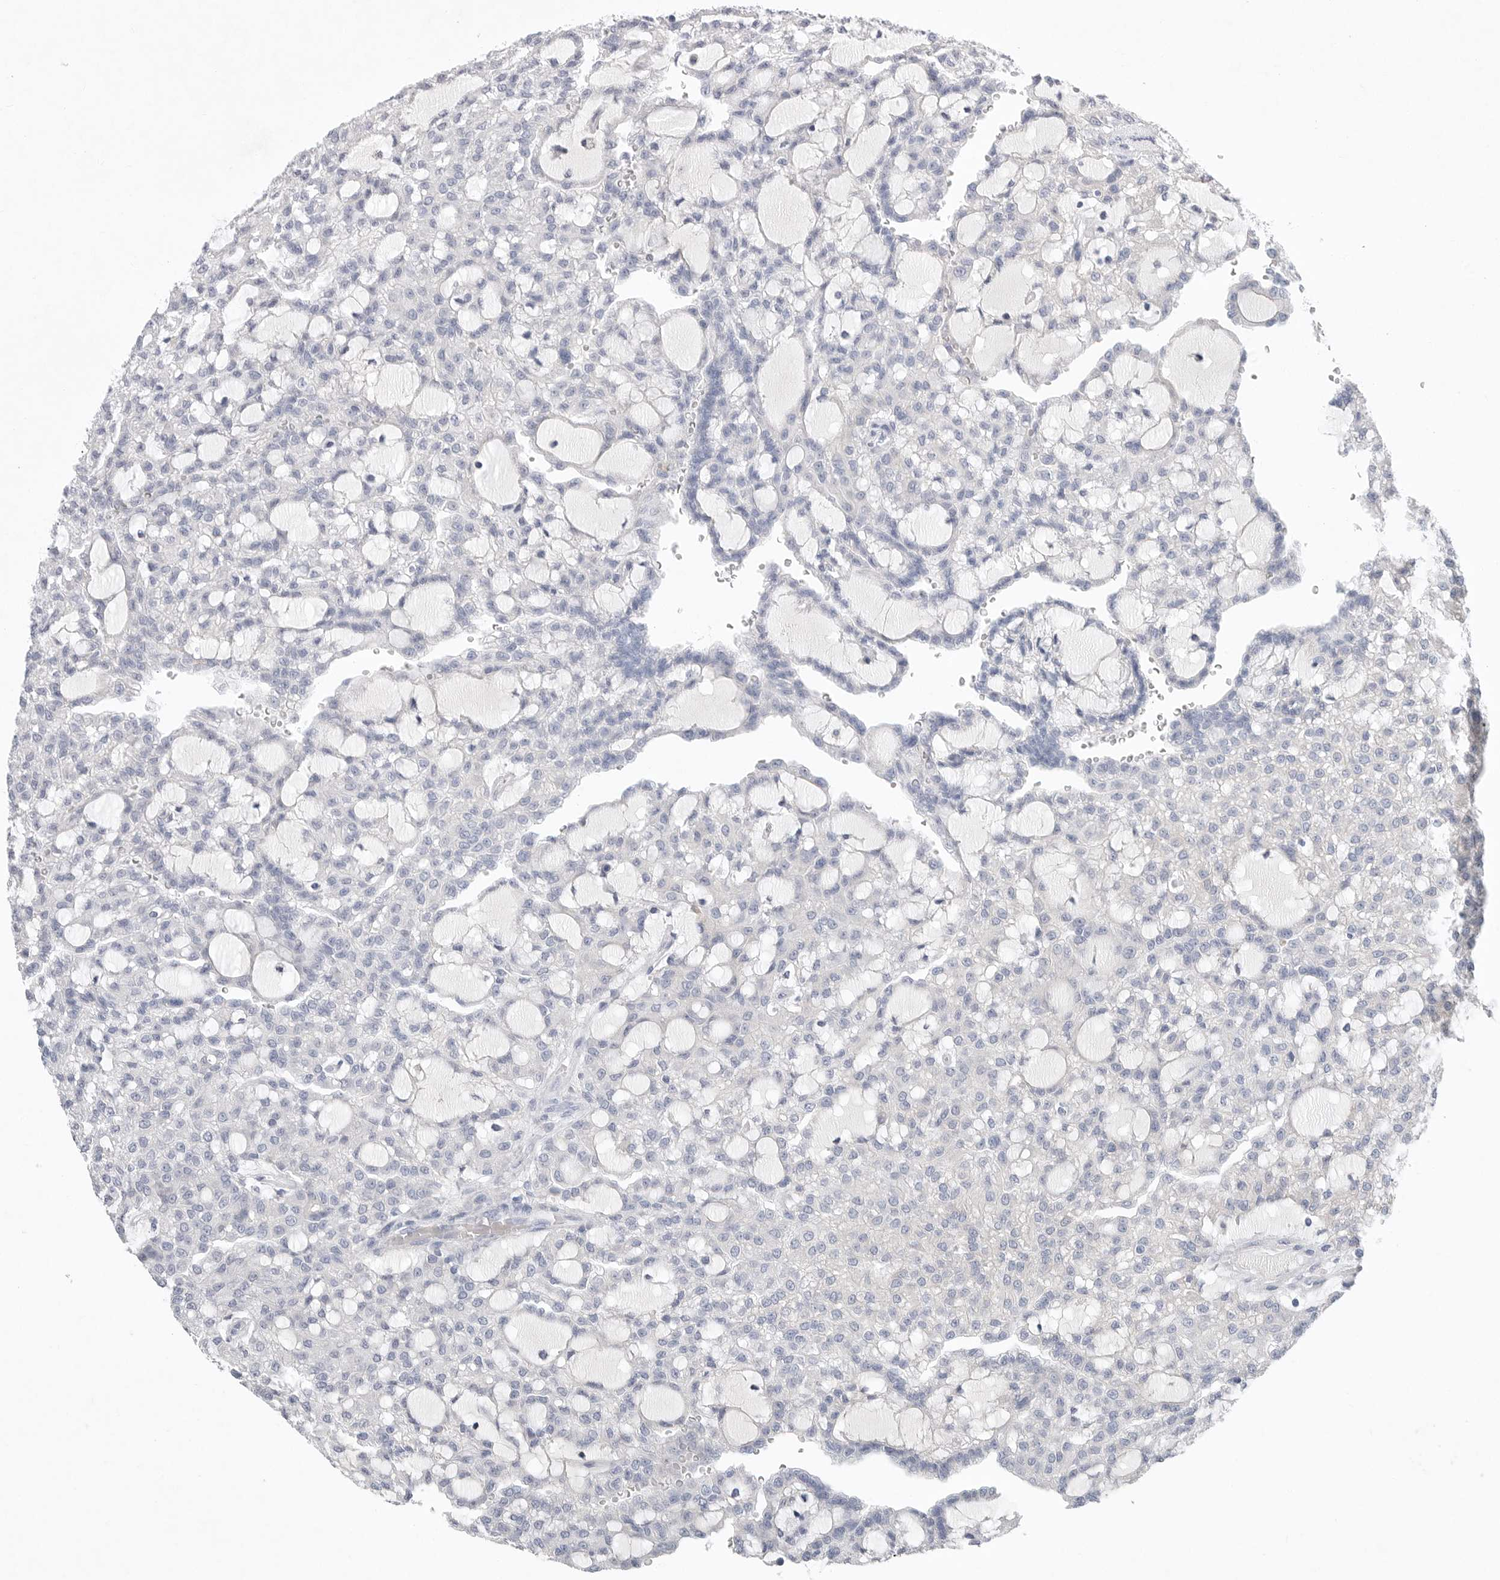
{"staining": {"intensity": "negative", "quantity": "none", "location": "none"}, "tissue": "renal cancer", "cell_type": "Tumor cells", "image_type": "cancer", "snomed": [{"axis": "morphology", "description": "Adenocarcinoma, NOS"}, {"axis": "topography", "description": "Kidney"}], "caption": "Micrograph shows no significant protein positivity in tumor cells of renal cancer.", "gene": "CAMK2B", "patient": {"sex": "male", "age": 63}}